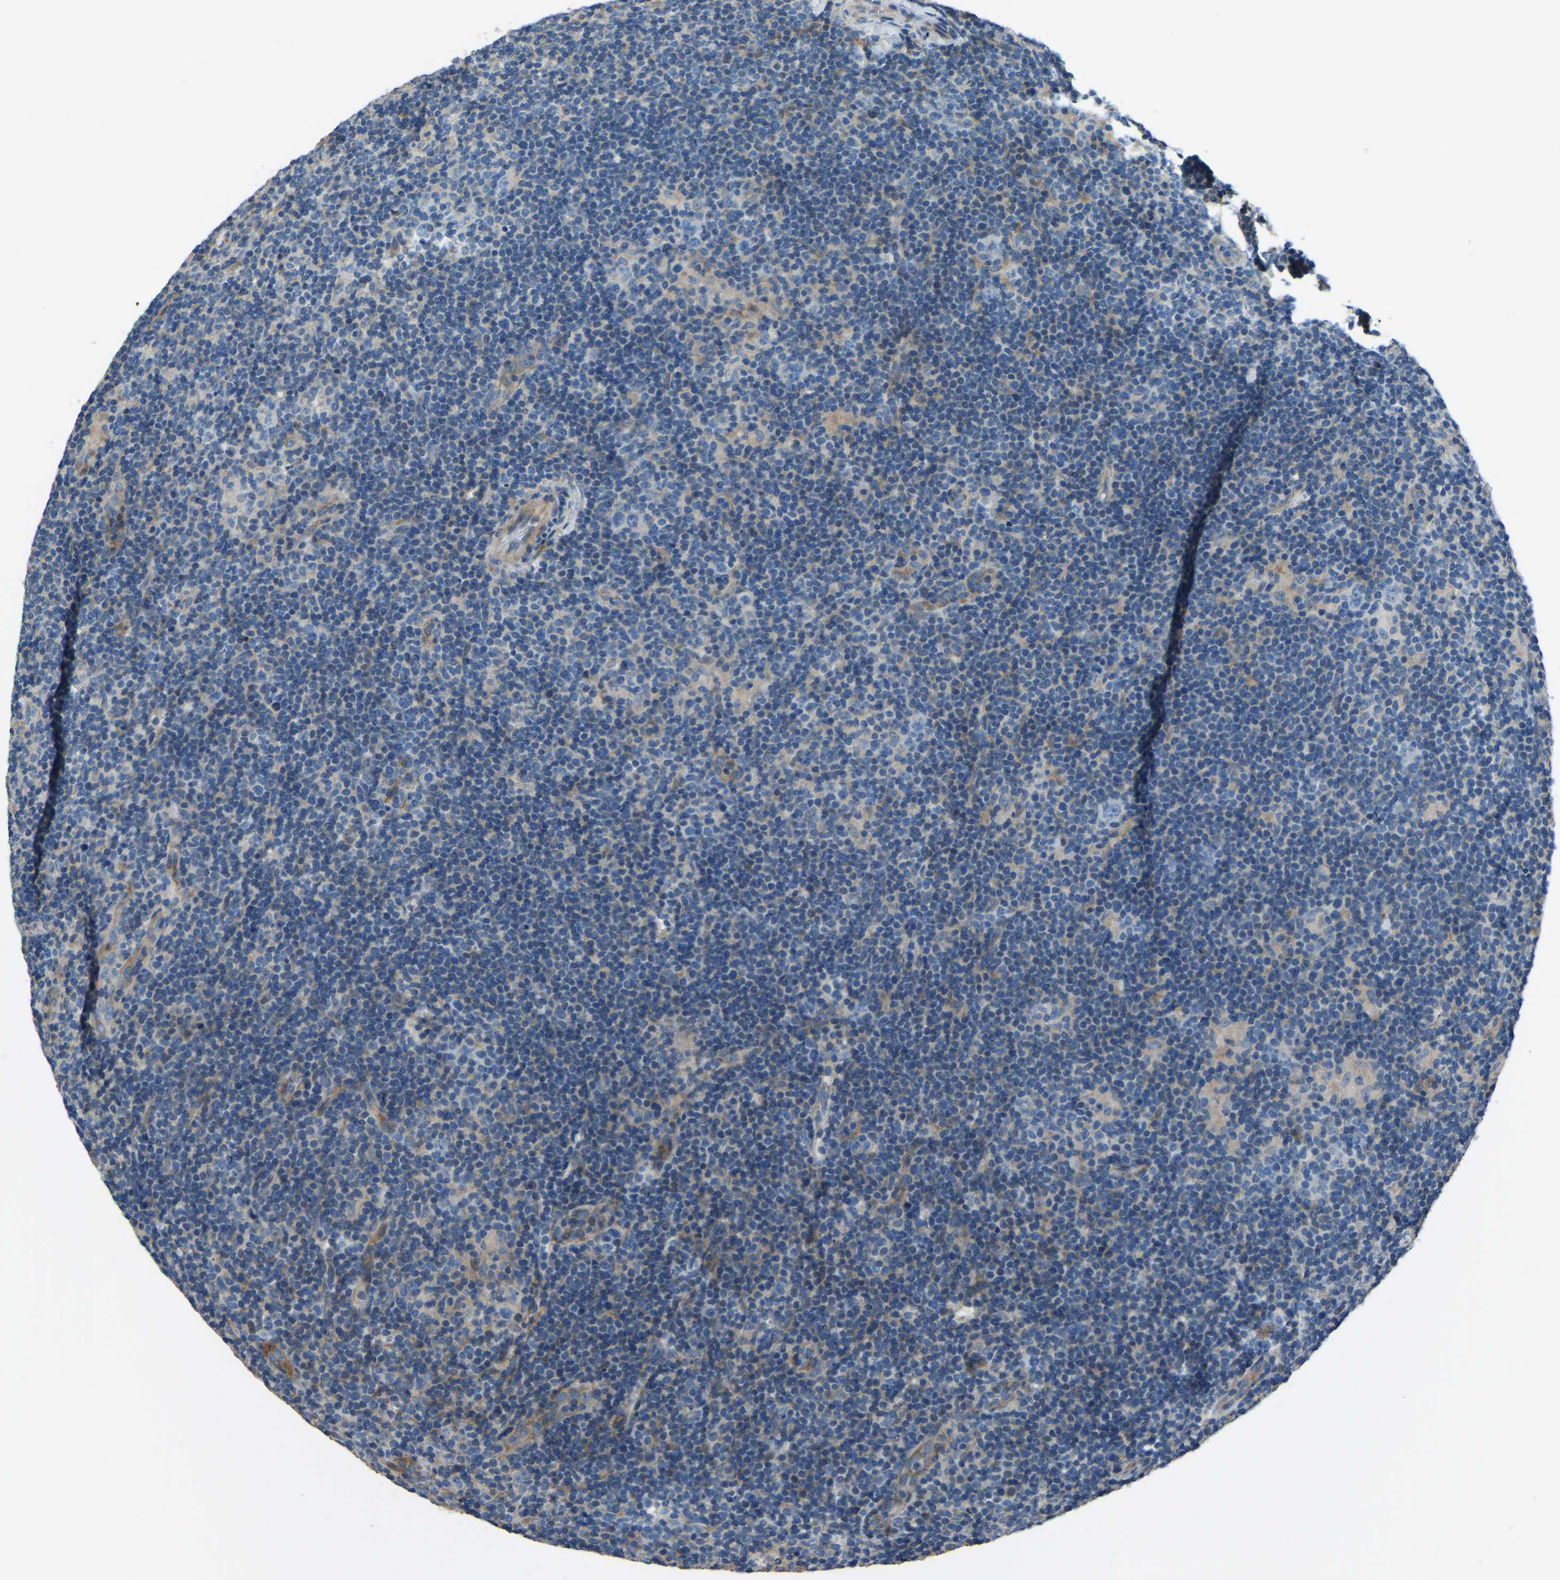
{"staining": {"intensity": "moderate", "quantity": "<25%", "location": "cytoplasmic/membranous"}, "tissue": "lymphoma", "cell_type": "Tumor cells", "image_type": "cancer", "snomed": [{"axis": "morphology", "description": "Hodgkin's disease, NOS"}, {"axis": "topography", "description": "Lymph node"}], "caption": "Immunohistochemistry (IHC) of human Hodgkin's disease reveals low levels of moderate cytoplasmic/membranous expression in approximately <25% of tumor cells.", "gene": "COL3A1", "patient": {"sex": "female", "age": 57}}